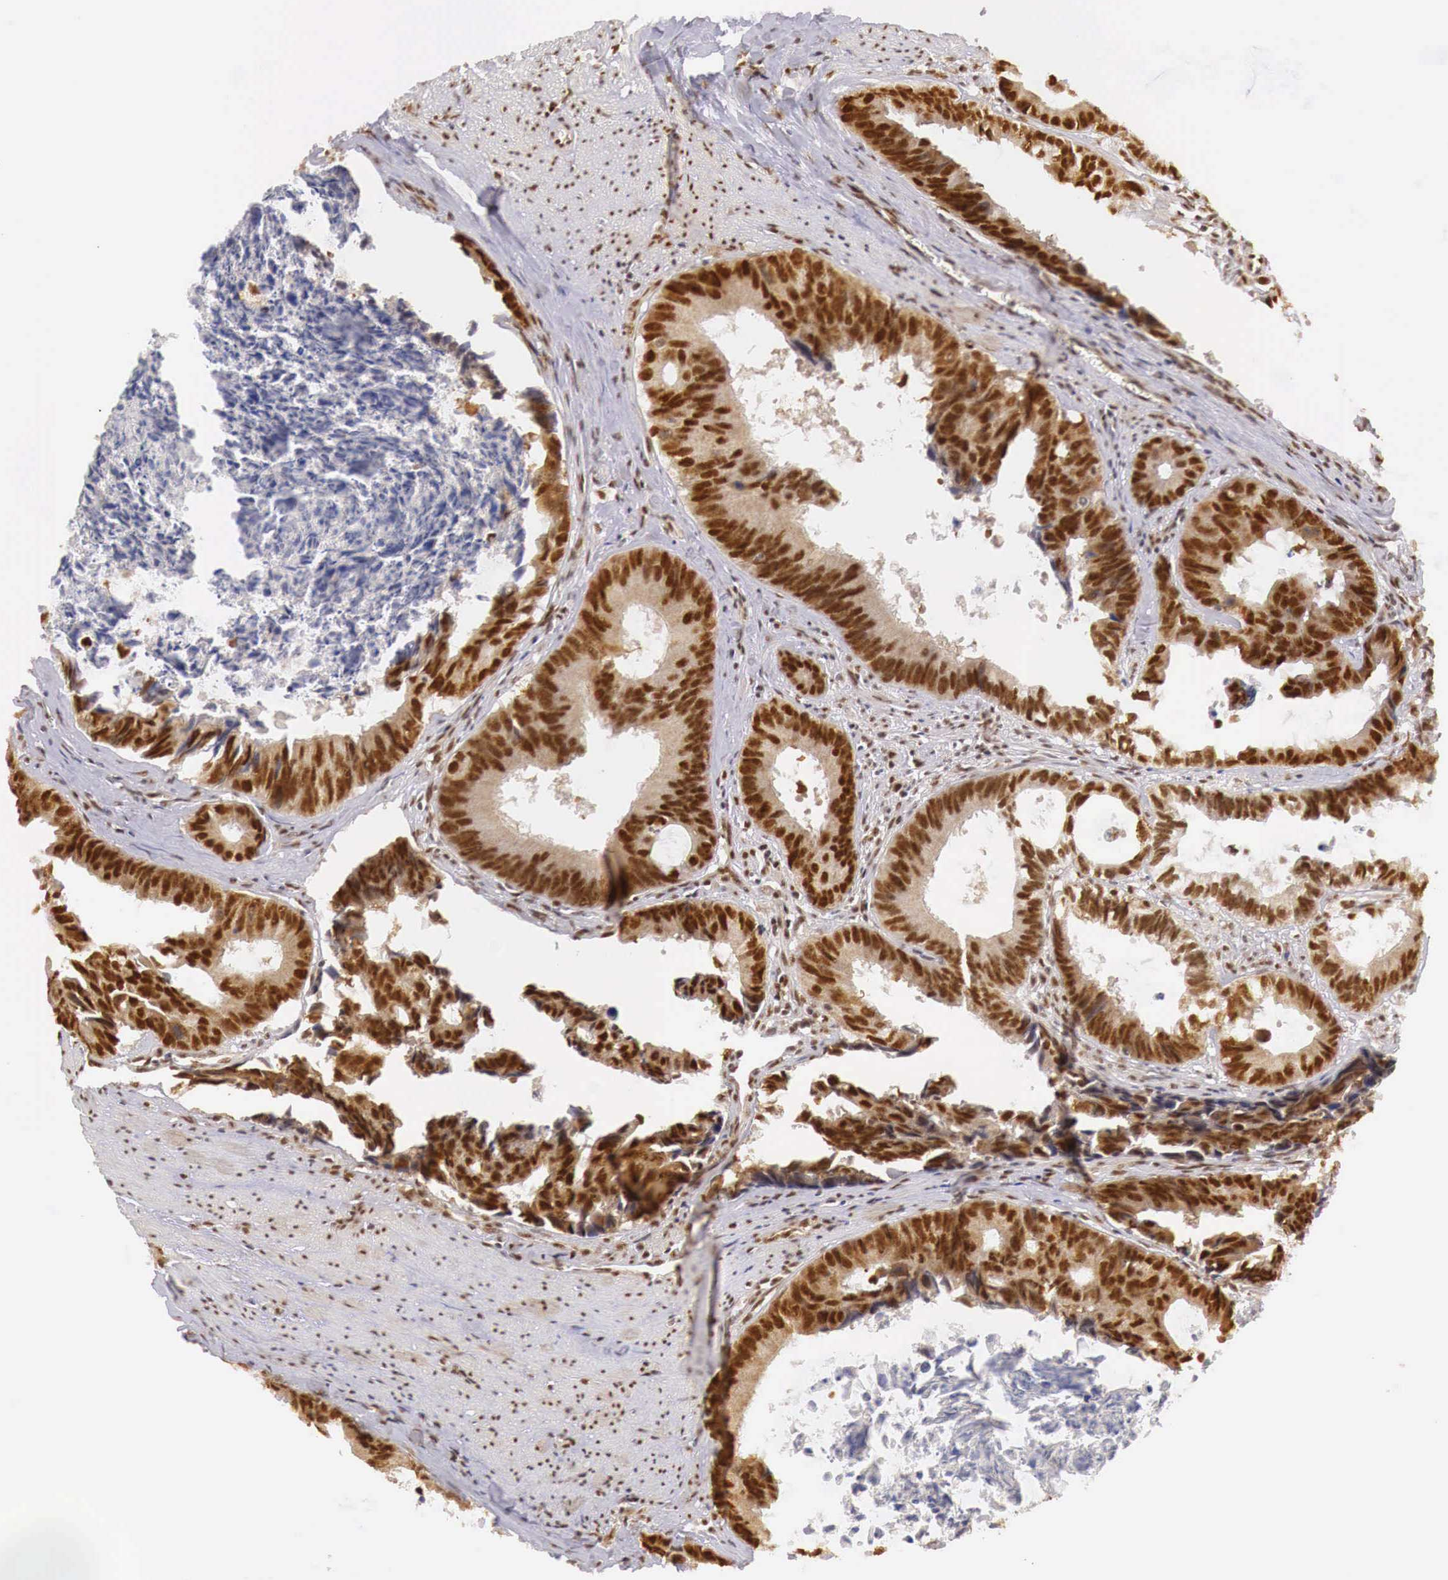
{"staining": {"intensity": "strong", "quantity": ">75%", "location": "cytoplasmic/membranous,nuclear"}, "tissue": "colorectal cancer", "cell_type": "Tumor cells", "image_type": "cancer", "snomed": [{"axis": "morphology", "description": "Adenocarcinoma, NOS"}, {"axis": "topography", "description": "Rectum"}], "caption": "Colorectal adenocarcinoma stained for a protein (brown) shows strong cytoplasmic/membranous and nuclear positive expression in approximately >75% of tumor cells.", "gene": "GPKOW", "patient": {"sex": "female", "age": 98}}